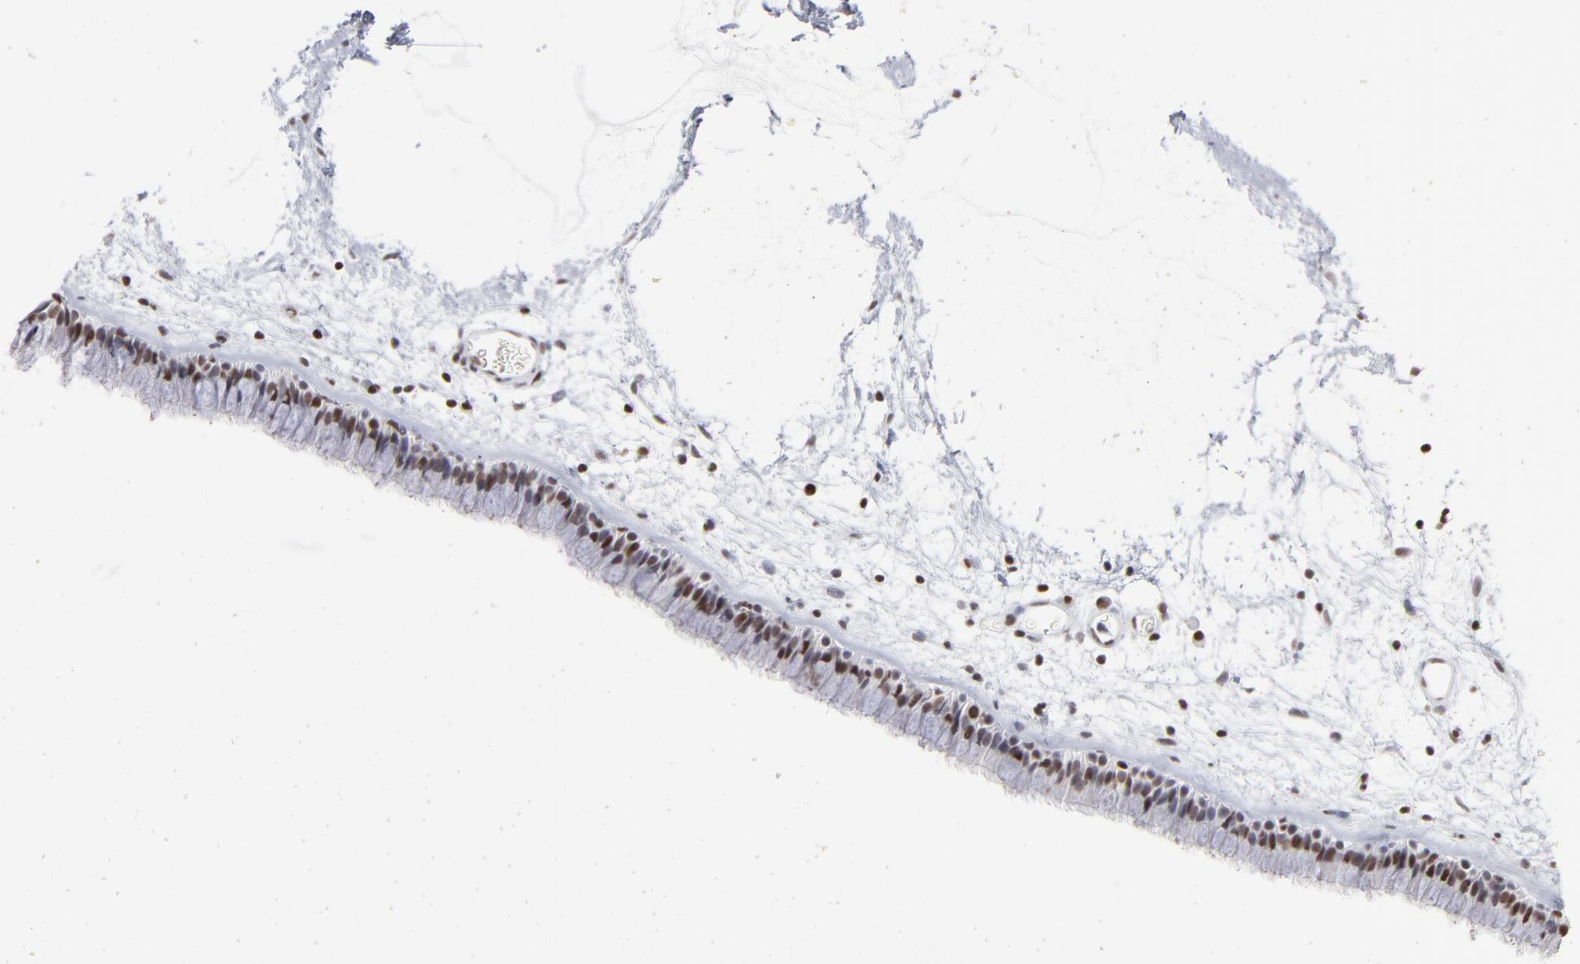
{"staining": {"intensity": "strong", "quantity": ">75%", "location": "nuclear"}, "tissue": "nasopharynx", "cell_type": "Respiratory epithelial cells", "image_type": "normal", "snomed": [{"axis": "morphology", "description": "Normal tissue, NOS"}, {"axis": "morphology", "description": "Inflammation, NOS"}, {"axis": "topography", "description": "Nasopharynx"}], "caption": "Immunohistochemical staining of unremarkable nasopharynx demonstrates >75% levels of strong nuclear protein expression in about >75% of respiratory epithelial cells. The staining was performed using DAB (3,3'-diaminobenzidine), with brown indicating positive protein expression. Nuclei are stained blue with hematoxylin.", "gene": "PARP1", "patient": {"sex": "male", "age": 48}}